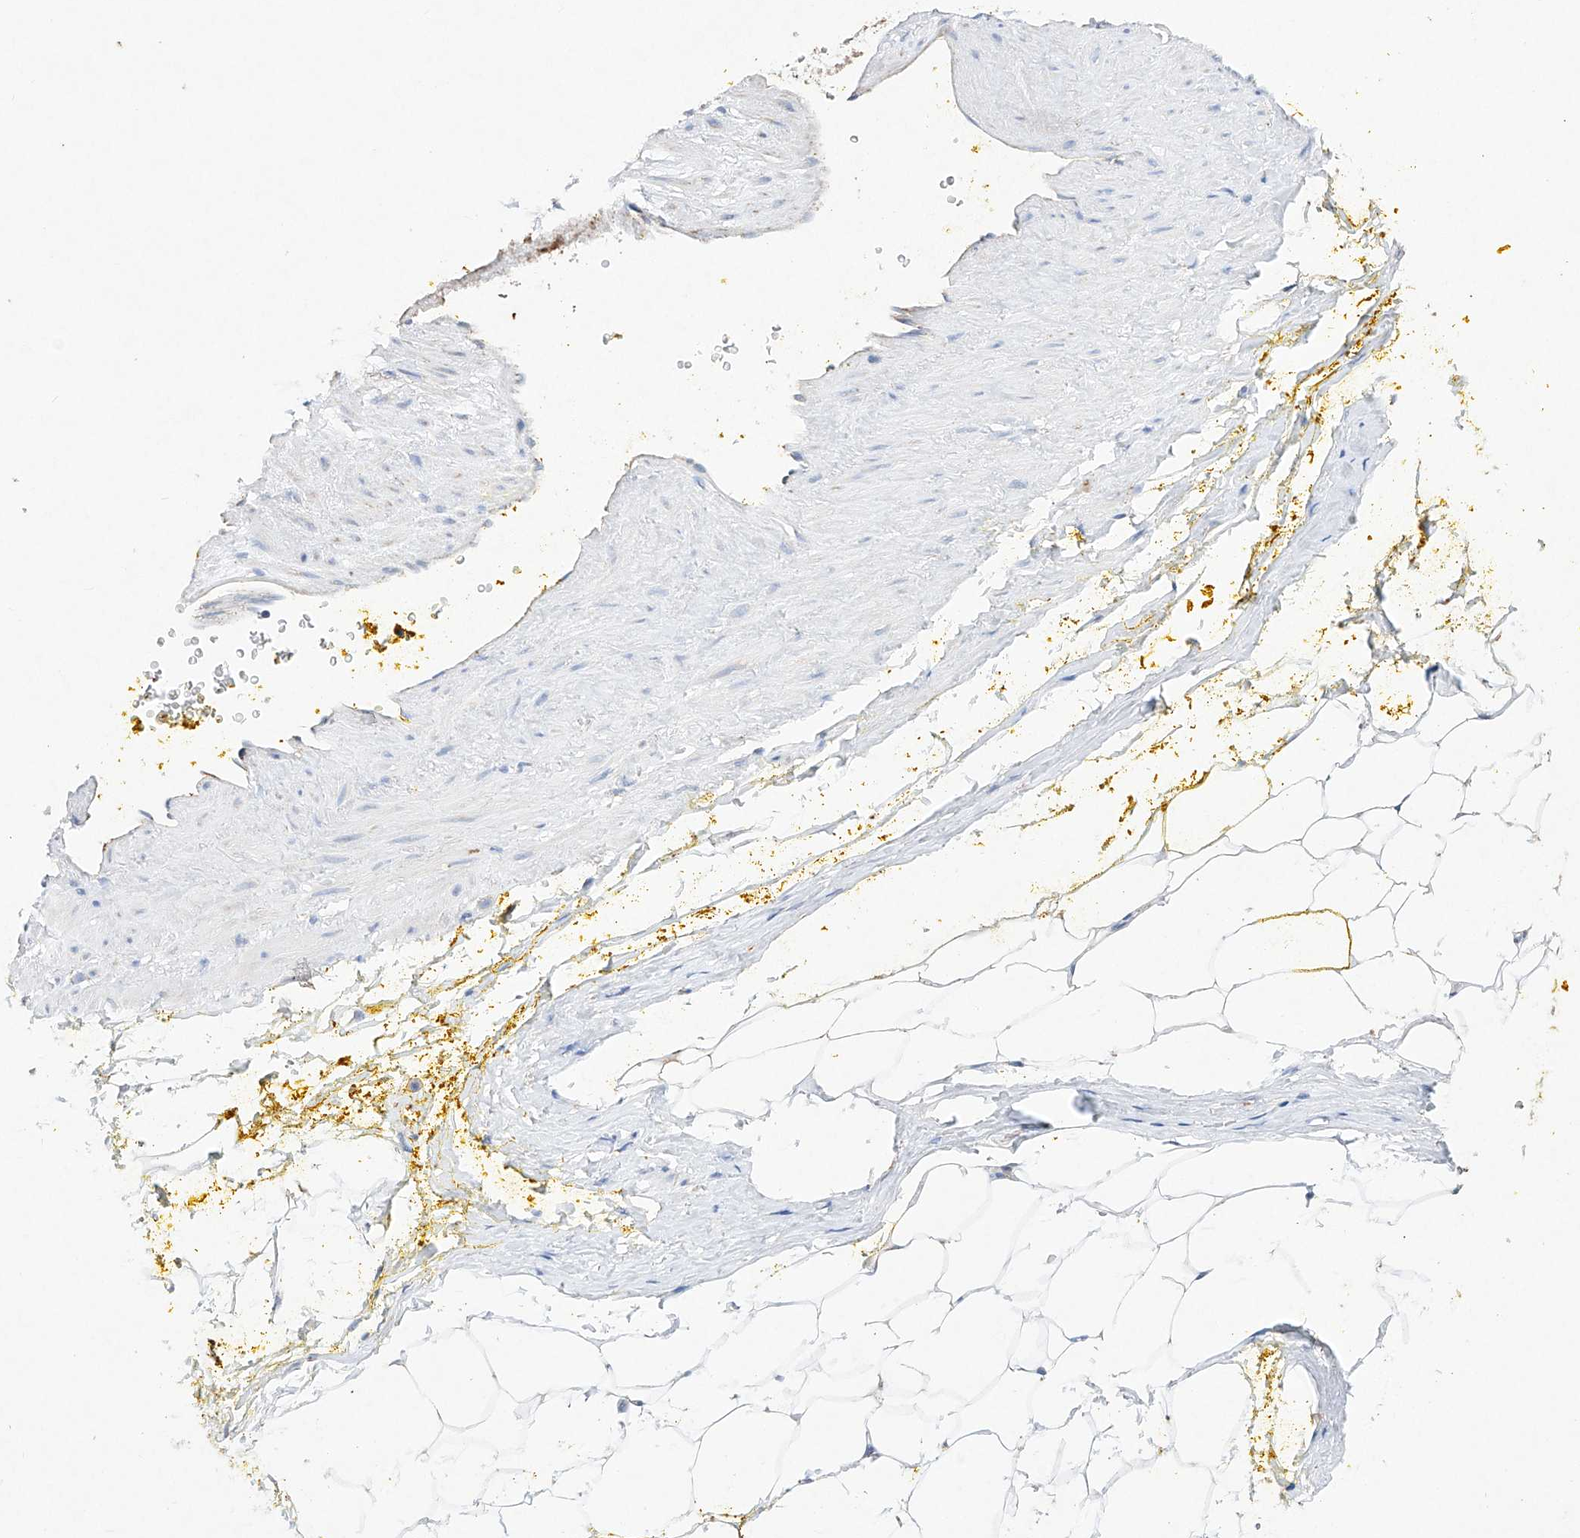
{"staining": {"intensity": "negative", "quantity": "none", "location": "none"}, "tissue": "adipose tissue", "cell_type": "Adipocytes", "image_type": "normal", "snomed": [{"axis": "morphology", "description": "Normal tissue, NOS"}, {"axis": "morphology", "description": "Adenocarcinoma, Low grade"}, {"axis": "topography", "description": "Prostate"}, {"axis": "topography", "description": "Peripheral nerve tissue"}], "caption": "IHC of unremarkable human adipose tissue reveals no expression in adipocytes.", "gene": "NRROS", "patient": {"sex": "male", "age": 63}}